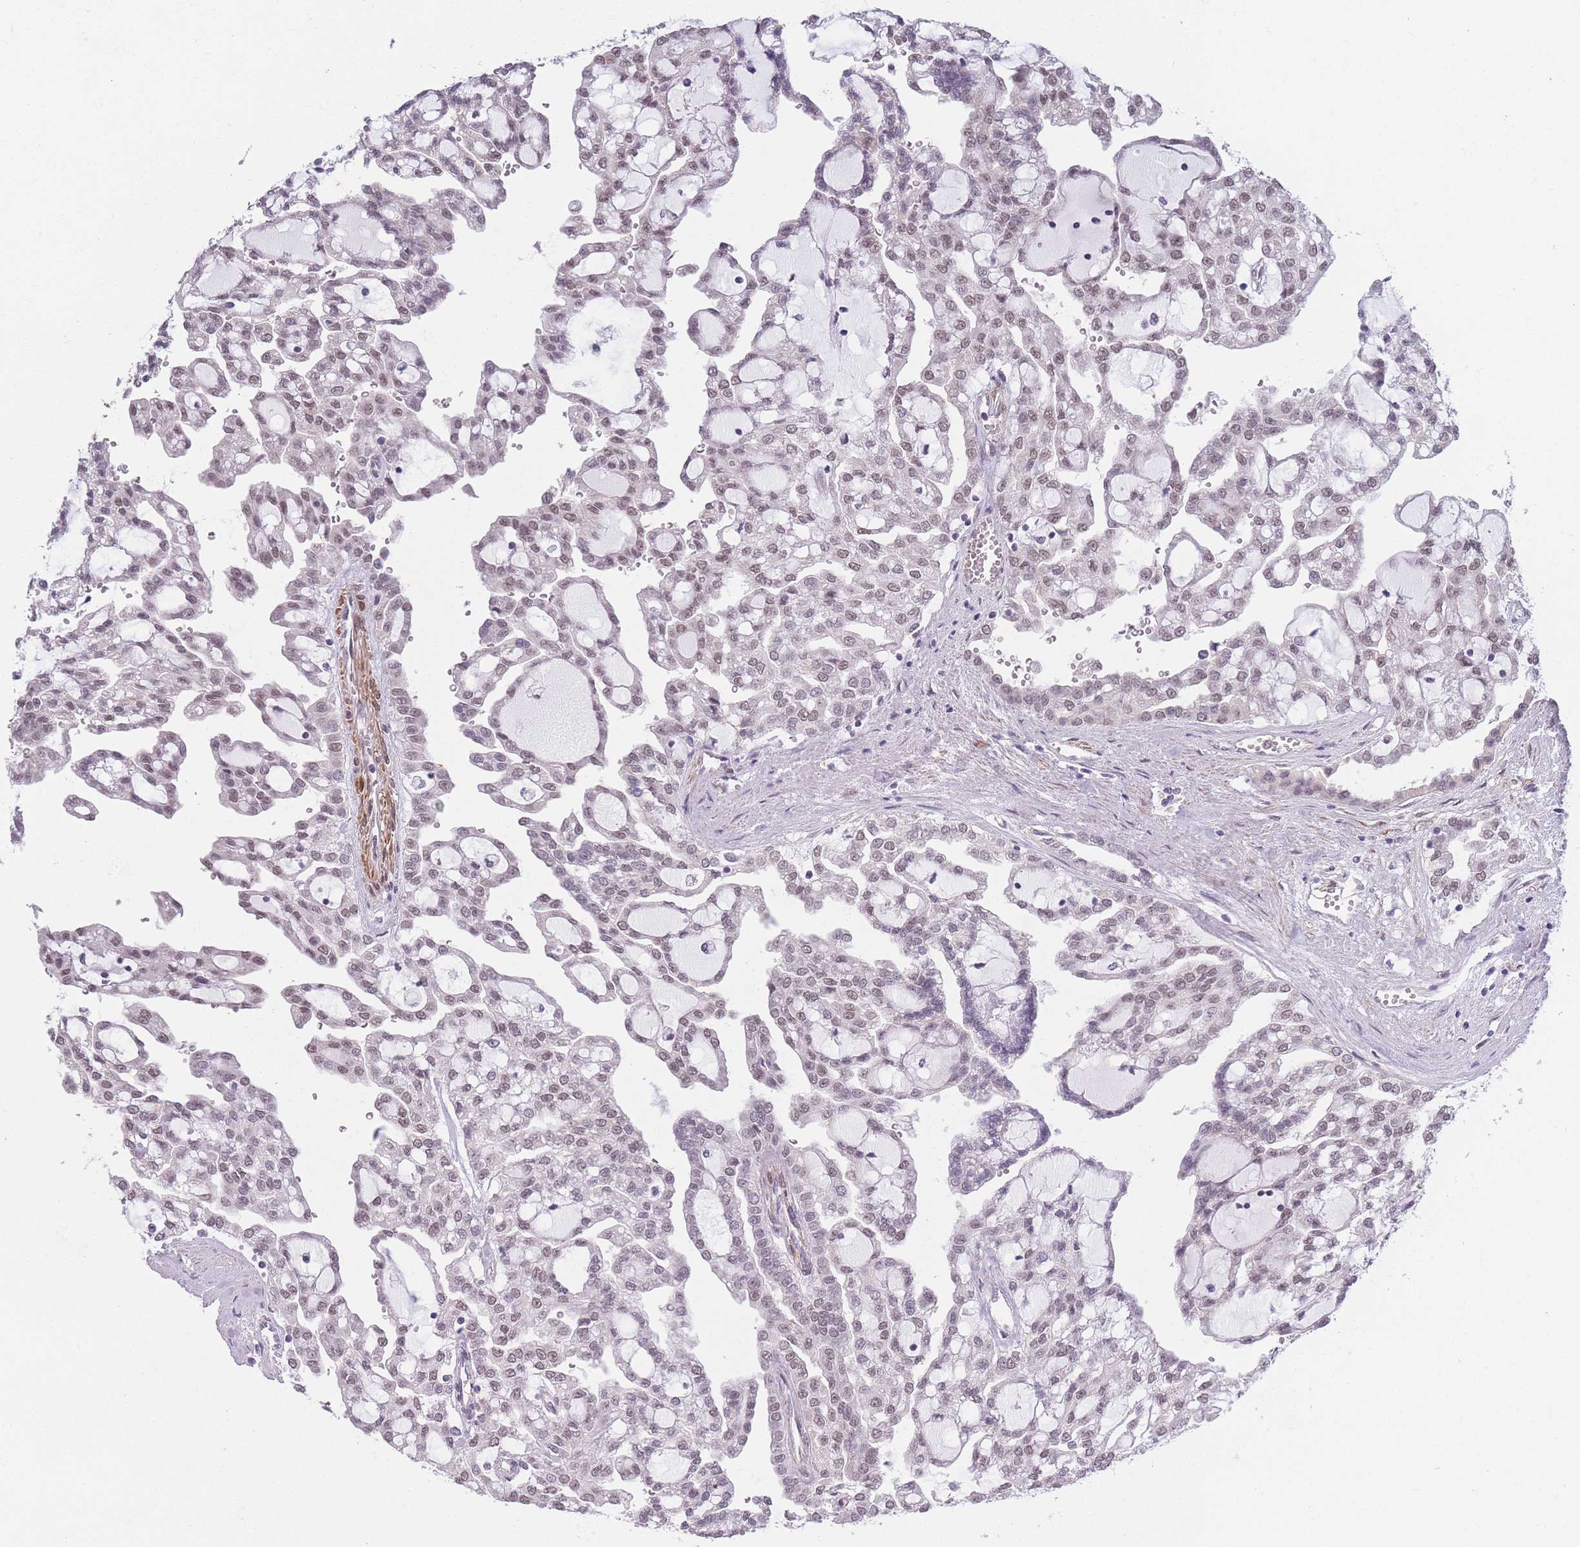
{"staining": {"intensity": "moderate", "quantity": "25%-75%", "location": "nuclear"}, "tissue": "renal cancer", "cell_type": "Tumor cells", "image_type": "cancer", "snomed": [{"axis": "morphology", "description": "Adenocarcinoma, NOS"}, {"axis": "topography", "description": "Kidney"}], "caption": "Protein staining of adenocarcinoma (renal) tissue shows moderate nuclear staining in about 25%-75% of tumor cells.", "gene": "SIN3B", "patient": {"sex": "male", "age": 63}}